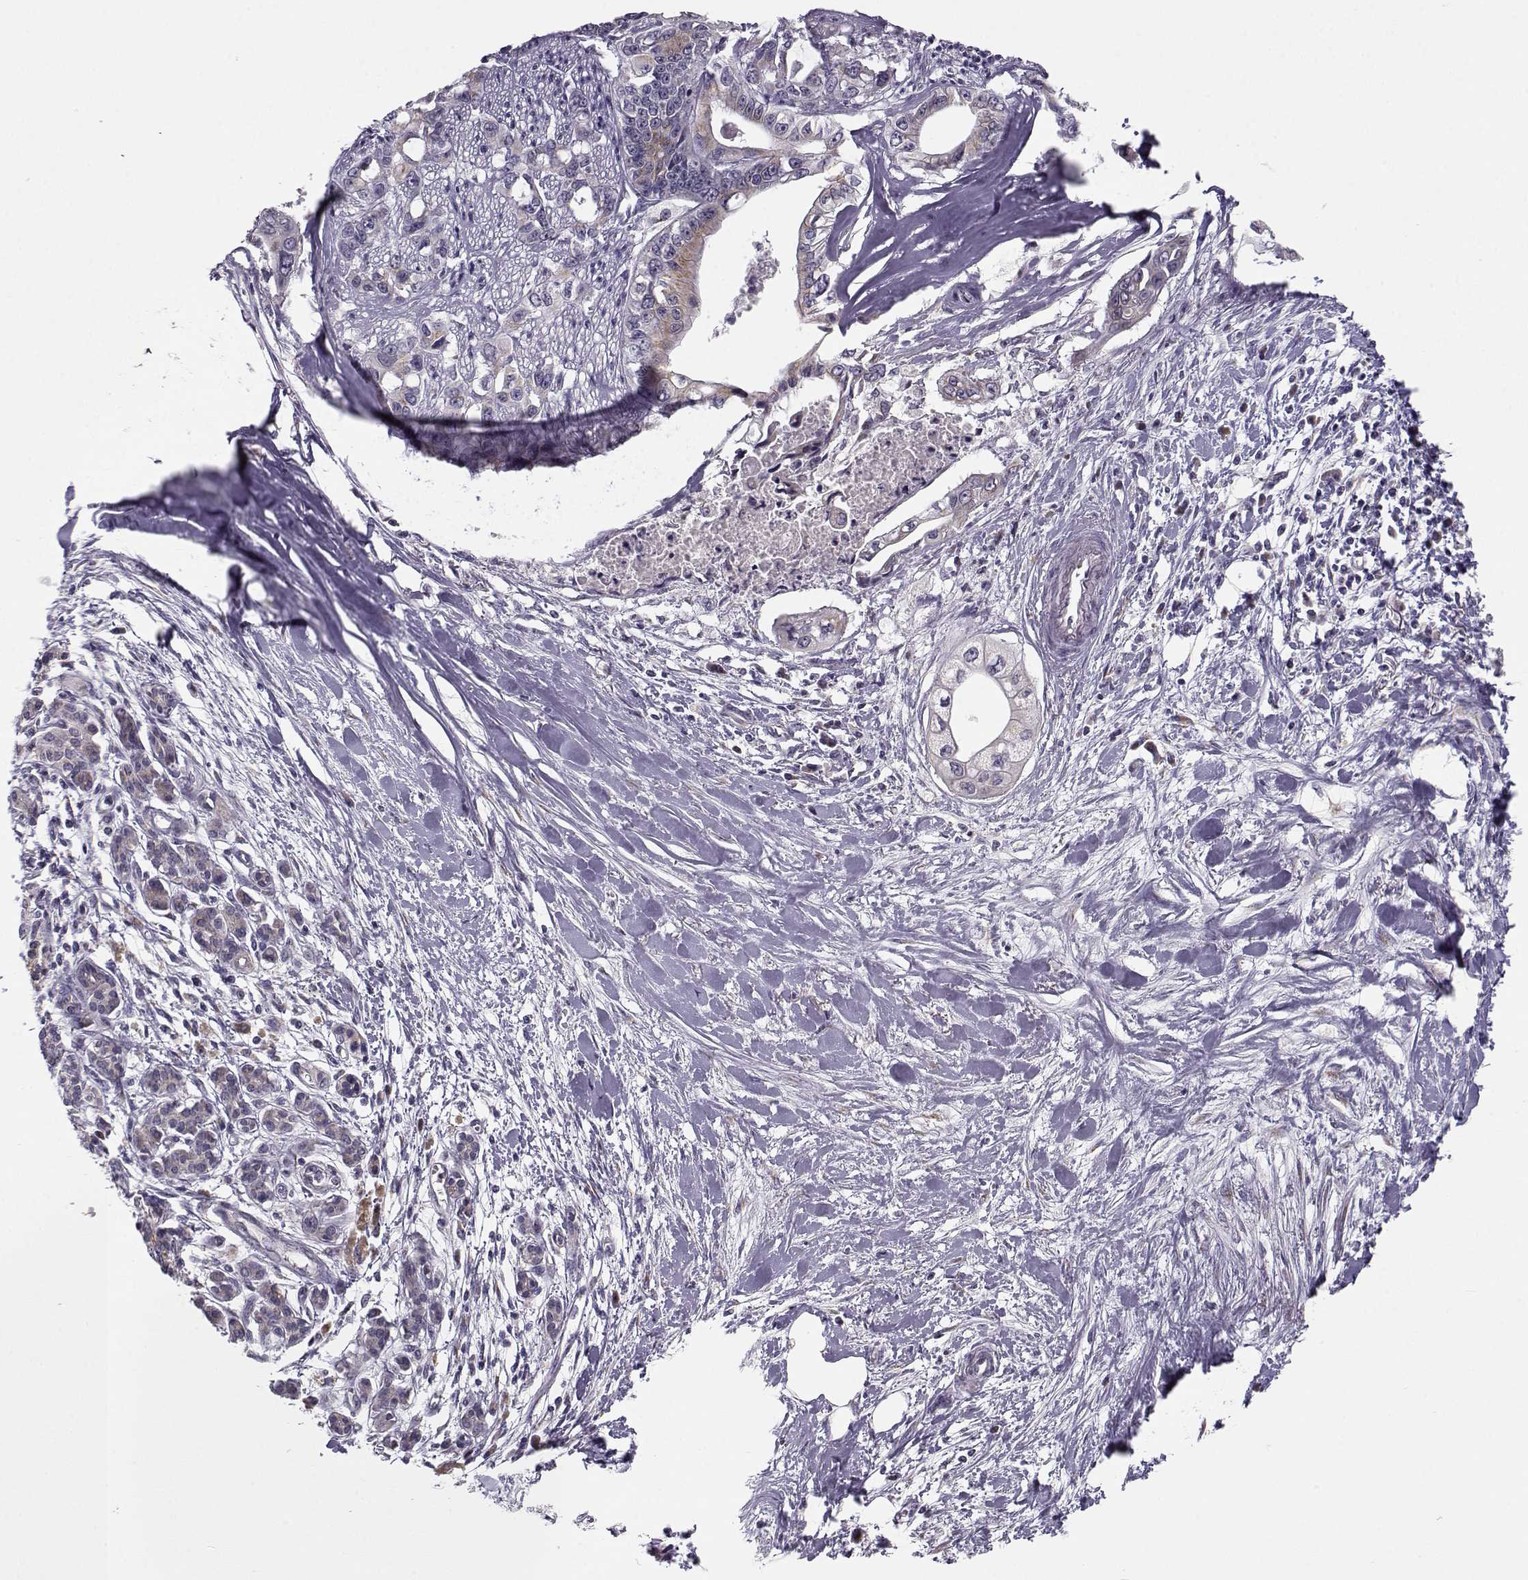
{"staining": {"intensity": "moderate", "quantity": "<25%", "location": "cytoplasmic/membranous"}, "tissue": "pancreatic cancer", "cell_type": "Tumor cells", "image_type": "cancer", "snomed": [{"axis": "morphology", "description": "Adenocarcinoma, NOS"}, {"axis": "topography", "description": "Pancreas"}], "caption": "About <25% of tumor cells in pancreatic adenocarcinoma show moderate cytoplasmic/membranous protein positivity as visualized by brown immunohistochemical staining.", "gene": "SLC4A5", "patient": {"sex": "male", "age": 60}}